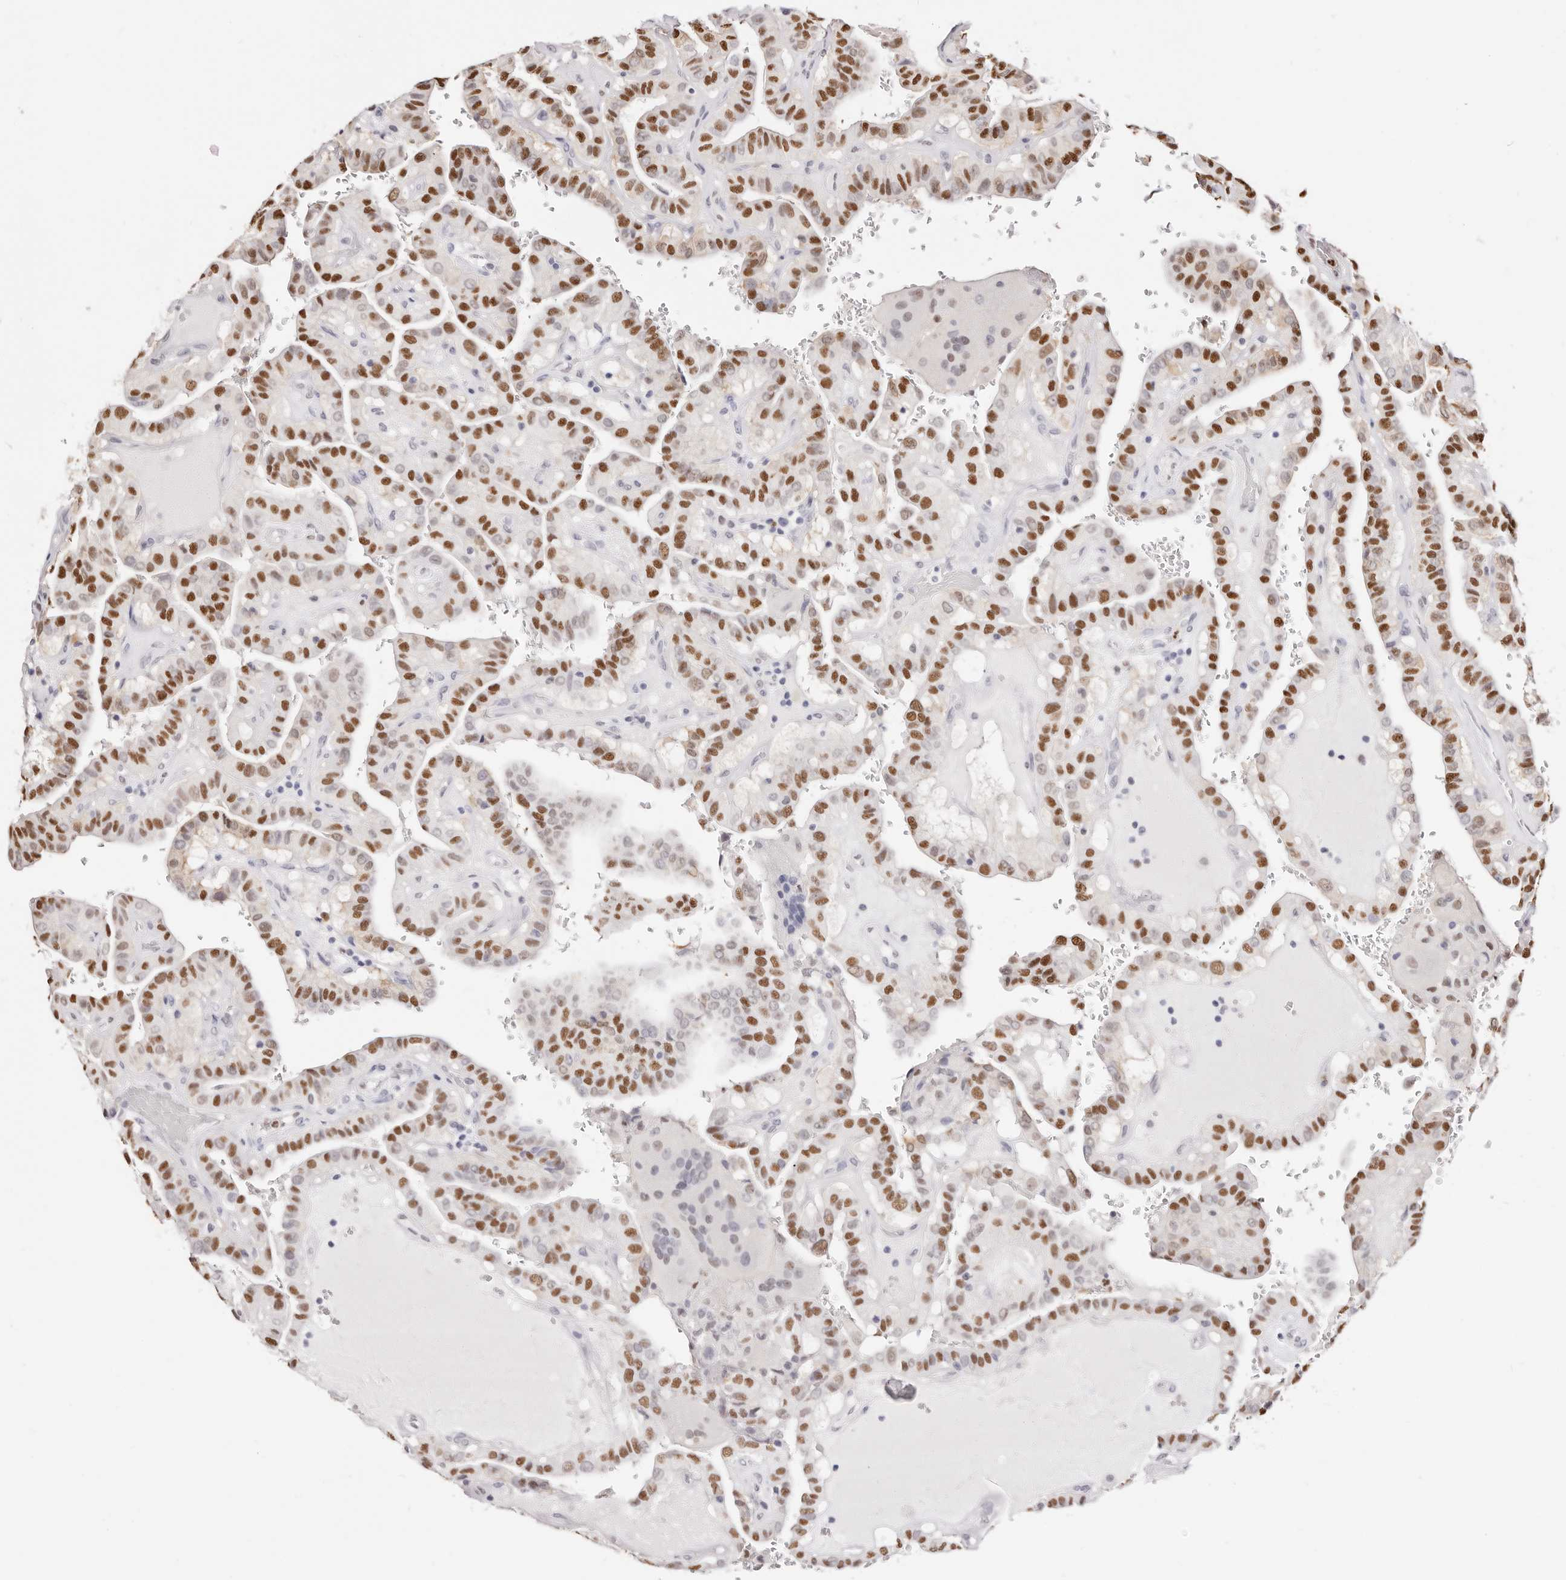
{"staining": {"intensity": "strong", "quantity": ">75%", "location": "nuclear"}, "tissue": "thyroid cancer", "cell_type": "Tumor cells", "image_type": "cancer", "snomed": [{"axis": "morphology", "description": "Papillary adenocarcinoma, NOS"}, {"axis": "topography", "description": "Thyroid gland"}], "caption": "IHC (DAB) staining of thyroid cancer (papillary adenocarcinoma) exhibits strong nuclear protein expression in approximately >75% of tumor cells.", "gene": "TKT", "patient": {"sex": "male", "age": 77}}